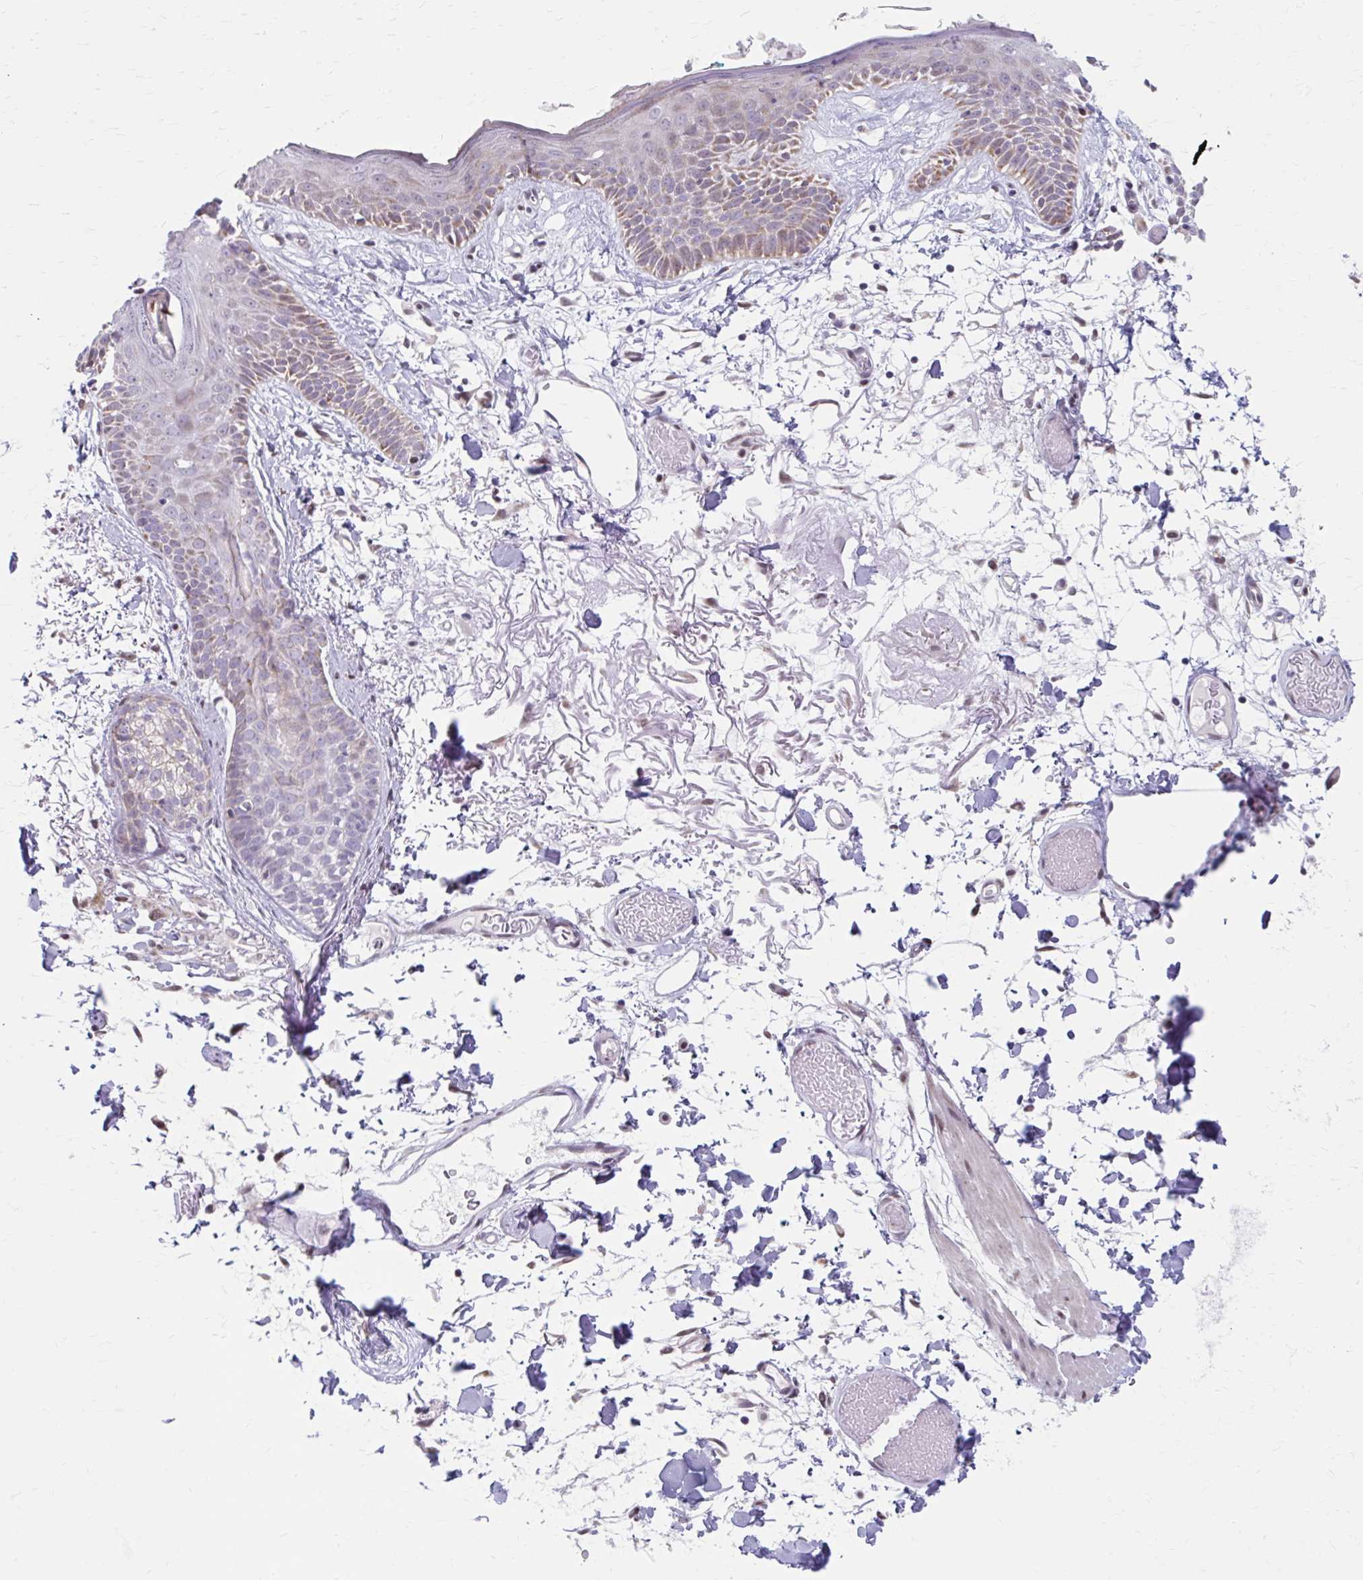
{"staining": {"intensity": "negative", "quantity": "none", "location": "none"}, "tissue": "skin", "cell_type": "Fibroblasts", "image_type": "normal", "snomed": [{"axis": "morphology", "description": "Normal tissue, NOS"}, {"axis": "topography", "description": "Skin"}], "caption": "High magnification brightfield microscopy of normal skin stained with DAB (3,3'-diaminobenzidine) (brown) and counterstained with hematoxylin (blue): fibroblasts show no significant staining.", "gene": "BEAN1", "patient": {"sex": "male", "age": 79}}